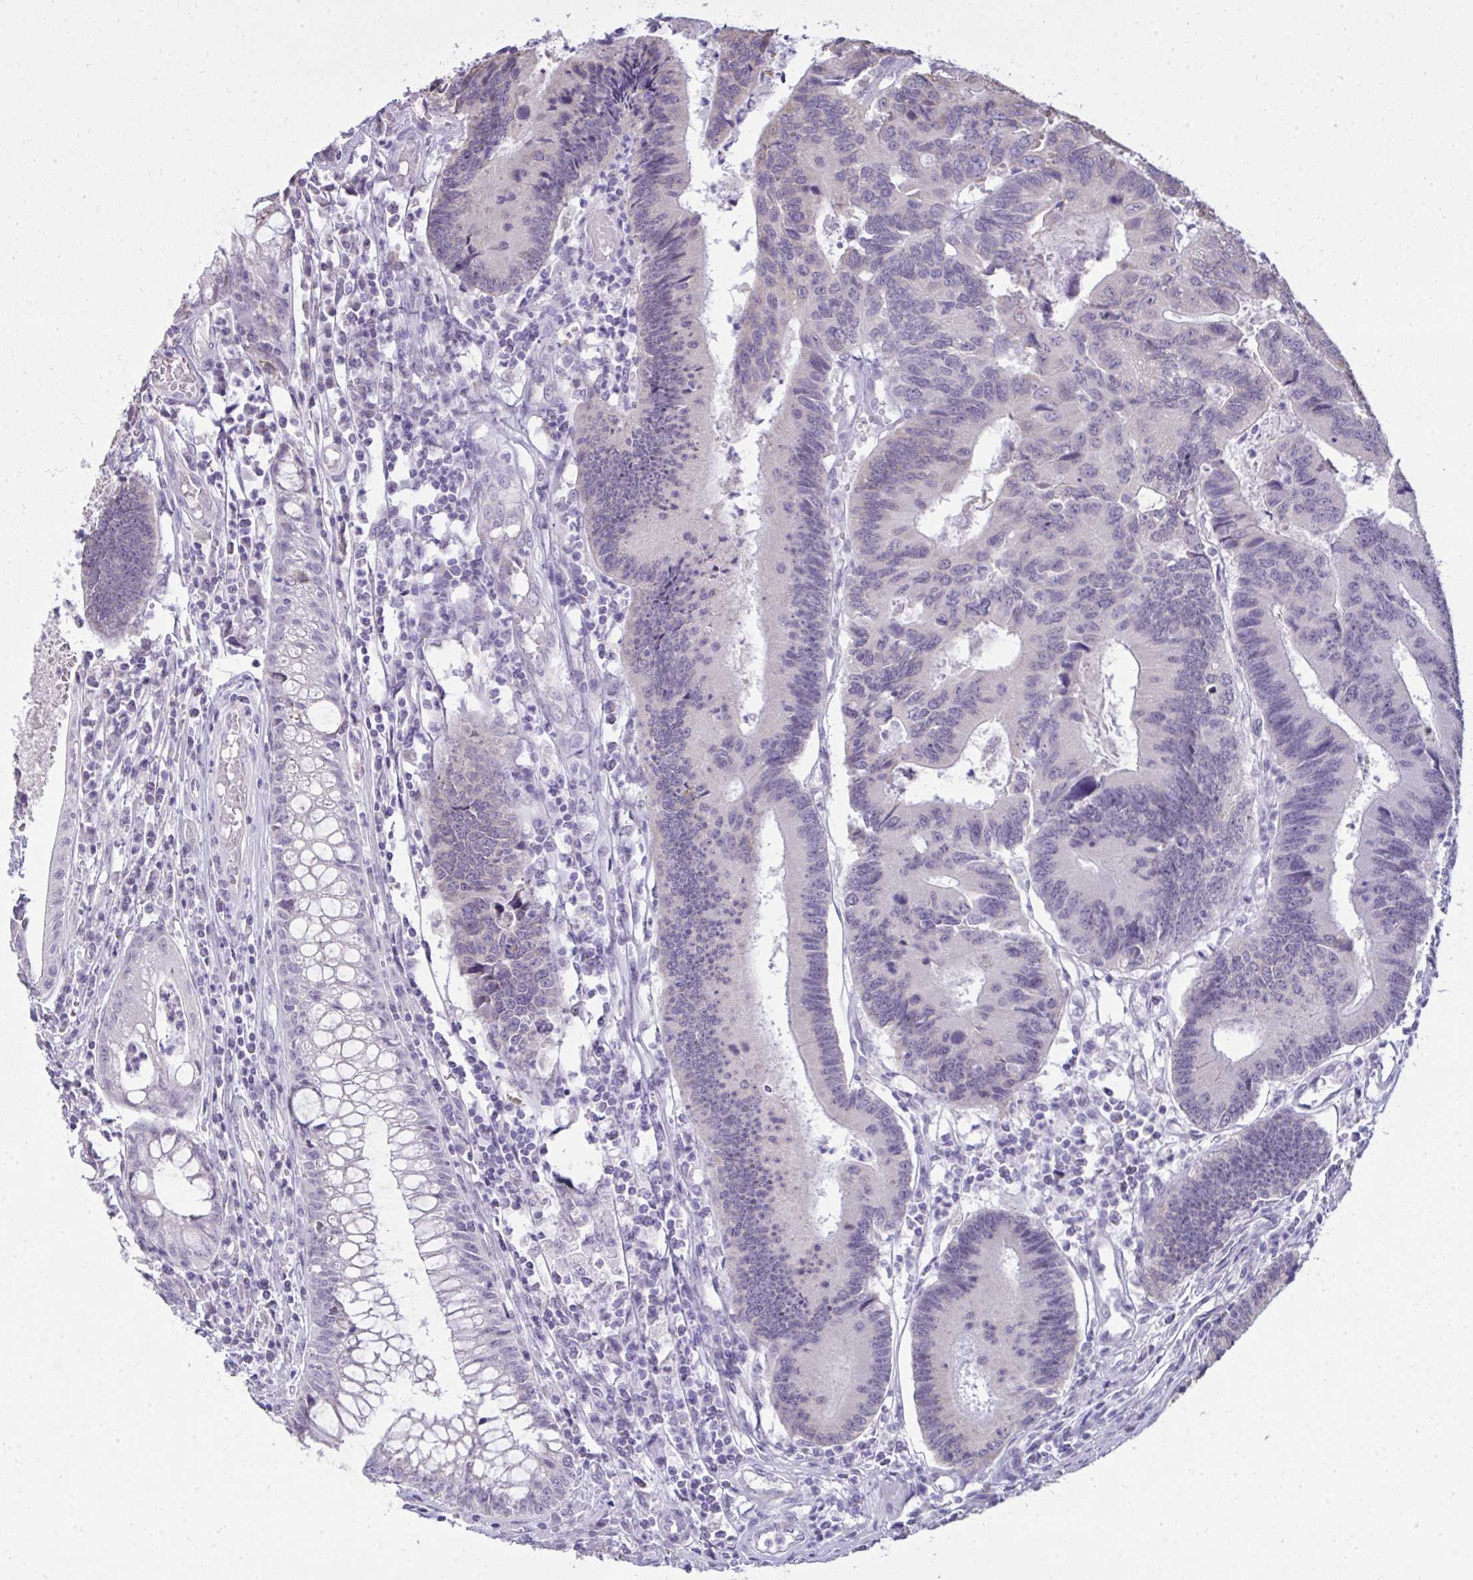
{"staining": {"intensity": "negative", "quantity": "none", "location": "none"}, "tissue": "colorectal cancer", "cell_type": "Tumor cells", "image_type": "cancer", "snomed": [{"axis": "morphology", "description": "Adenocarcinoma, NOS"}, {"axis": "topography", "description": "Colon"}], "caption": "Colorectal adenocarcinoma was stained to show a protein in brown. There is no significant positivity in tumor cells.", "gene": "NPPA", "patient": {"sex": "female", "age": 67}}